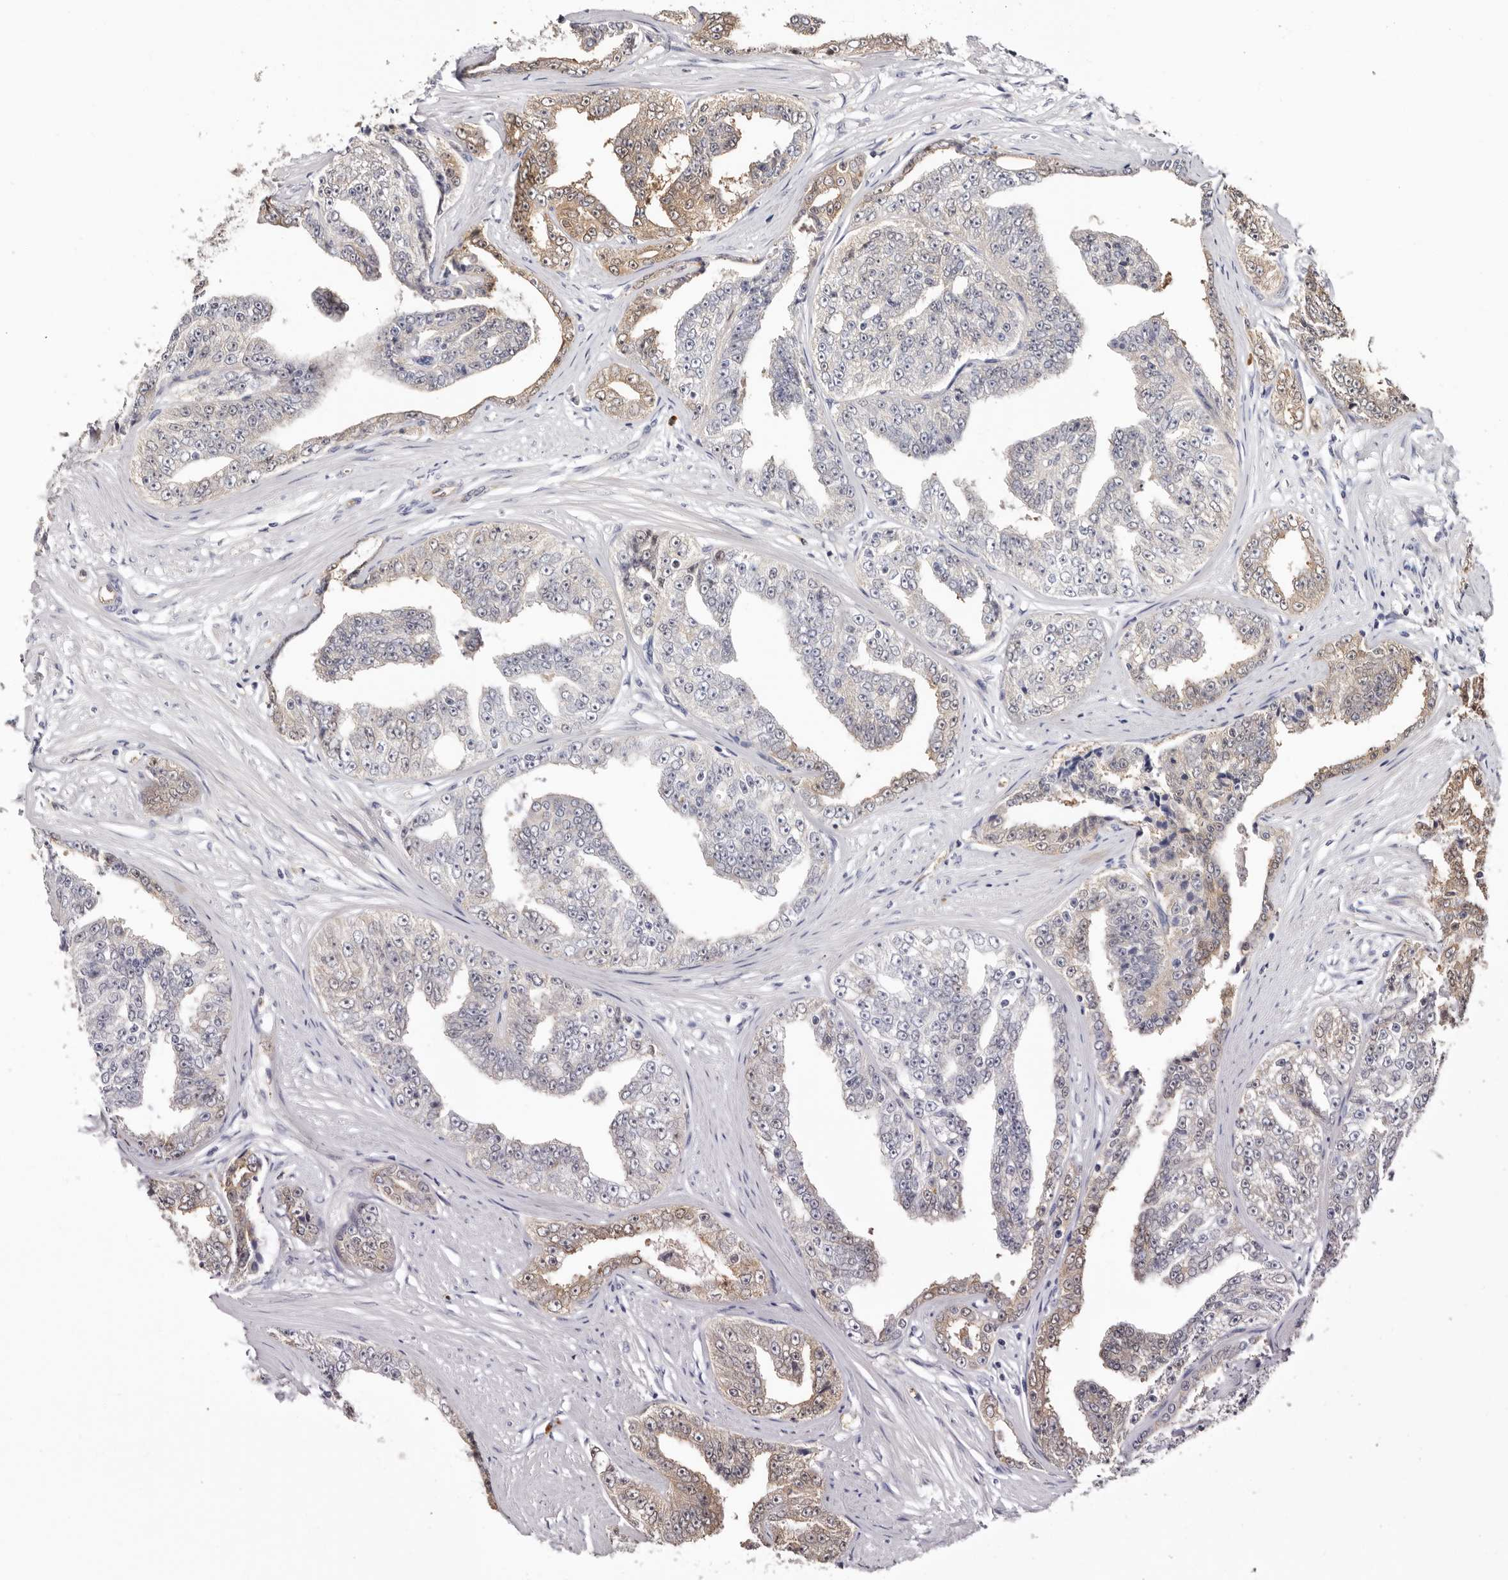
{"staining": {"intensity": "weak", "quantity": "<25%", "location": "cytoplasmic/membranous"}, "tissue": "prostate cancer", "cell_type": "Tumor cells", "image_type": "cancer", "snomed": [{"axis": "morphology", "description": "Adenocarcinoma, High grade"}, {"axis": "topography", "description": "Prostate"}], "caption": "An image of prostate high-grade adenocarcinoma stained for a protein reveals no brown staining in tumor cells.", "gene": "PKDCC", "patient": {"sex": "male", "age": 71}}